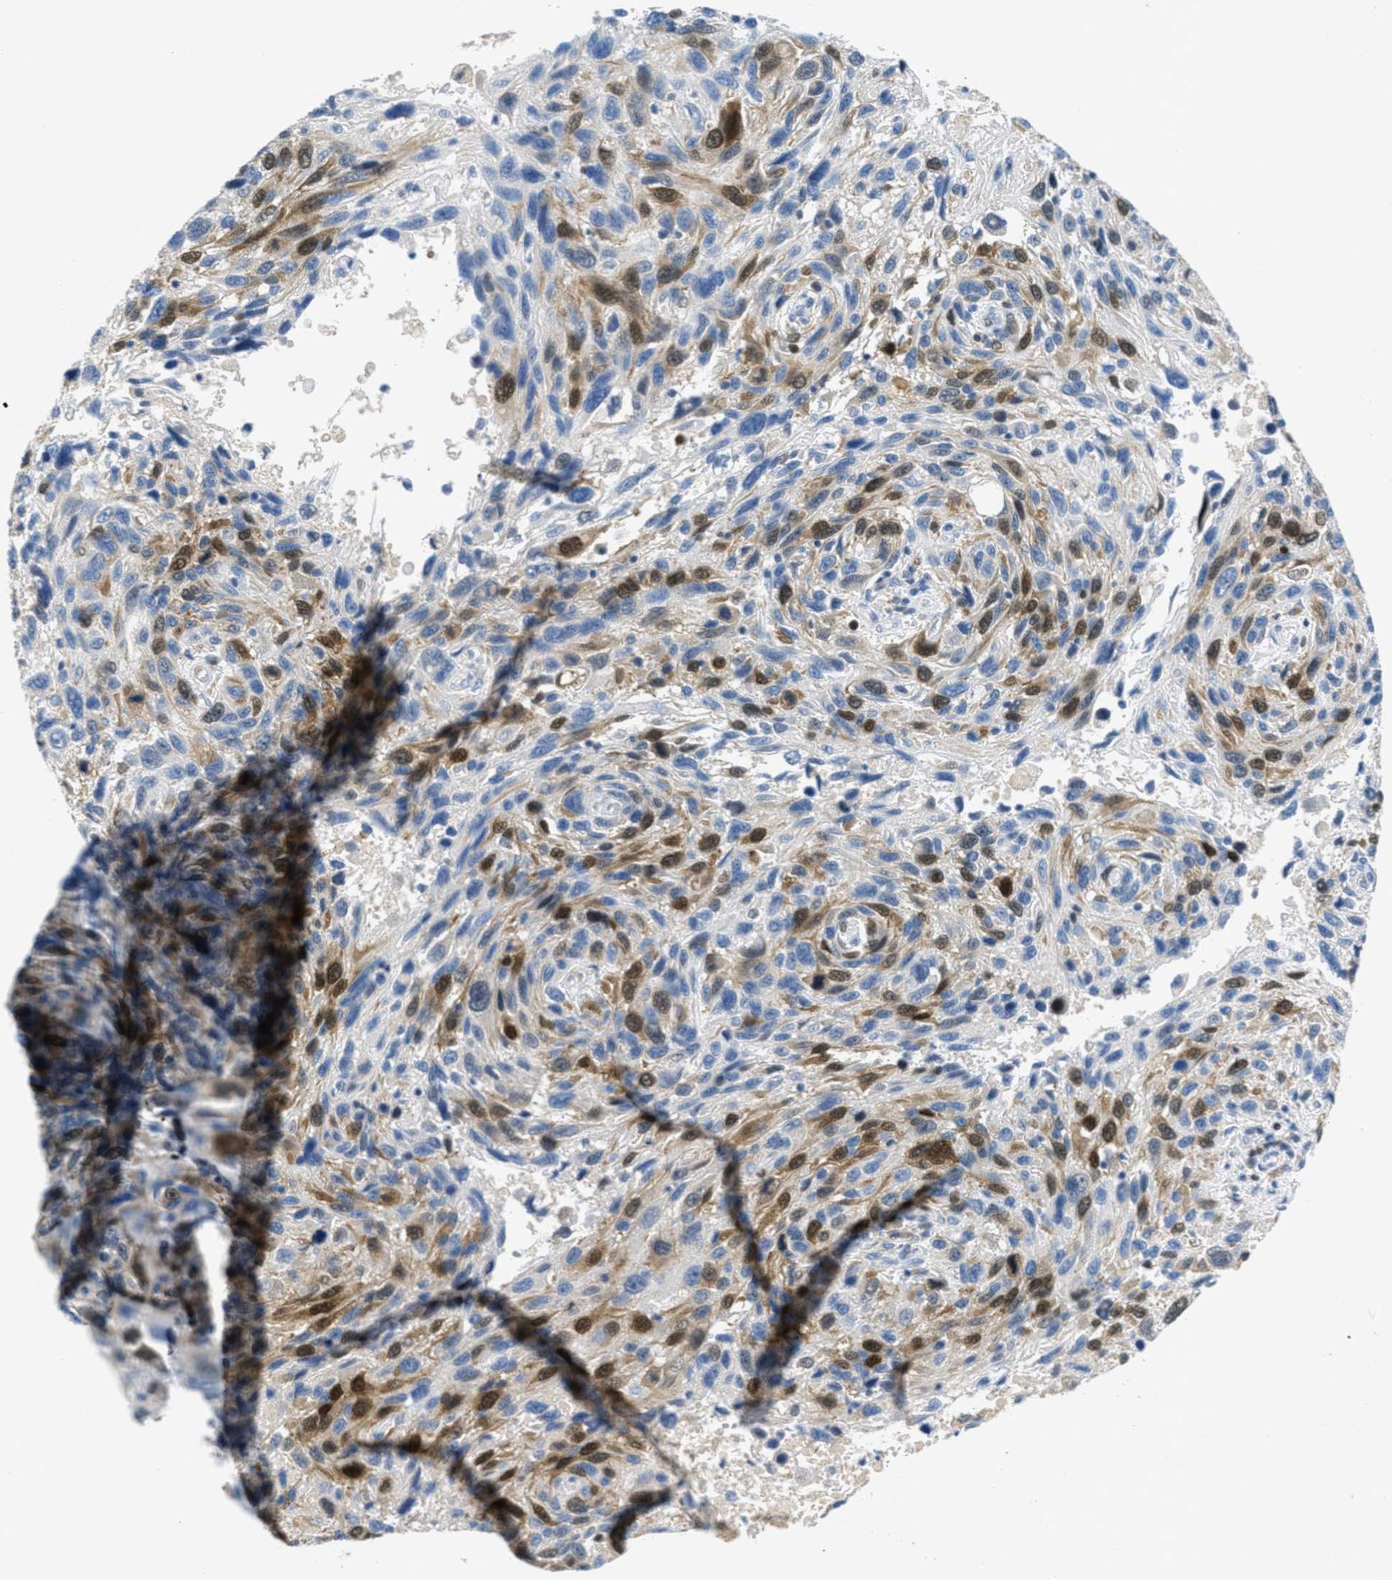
{"staining": {"intensity": "moderate", "quantity": "25%-75%", "location": "cytoplasmic/membranous,nuclear"}, "tissue": "melanoma", "cell_type": "Tumor cells", "image_type": "cancer", "snomed": [{"axis": "morphology", "description": "Malignant melanoma, NOS"}, {"axis": "topography", "description": "Skin"}], "caption": "Protein staining displays moderate cytoplasmic/membranous and nuclear positivity in approximately 25%-75% of tumor cells in melanoma.", "gene": "ORC6", "patient": {"sex": "male", "age": 53}}